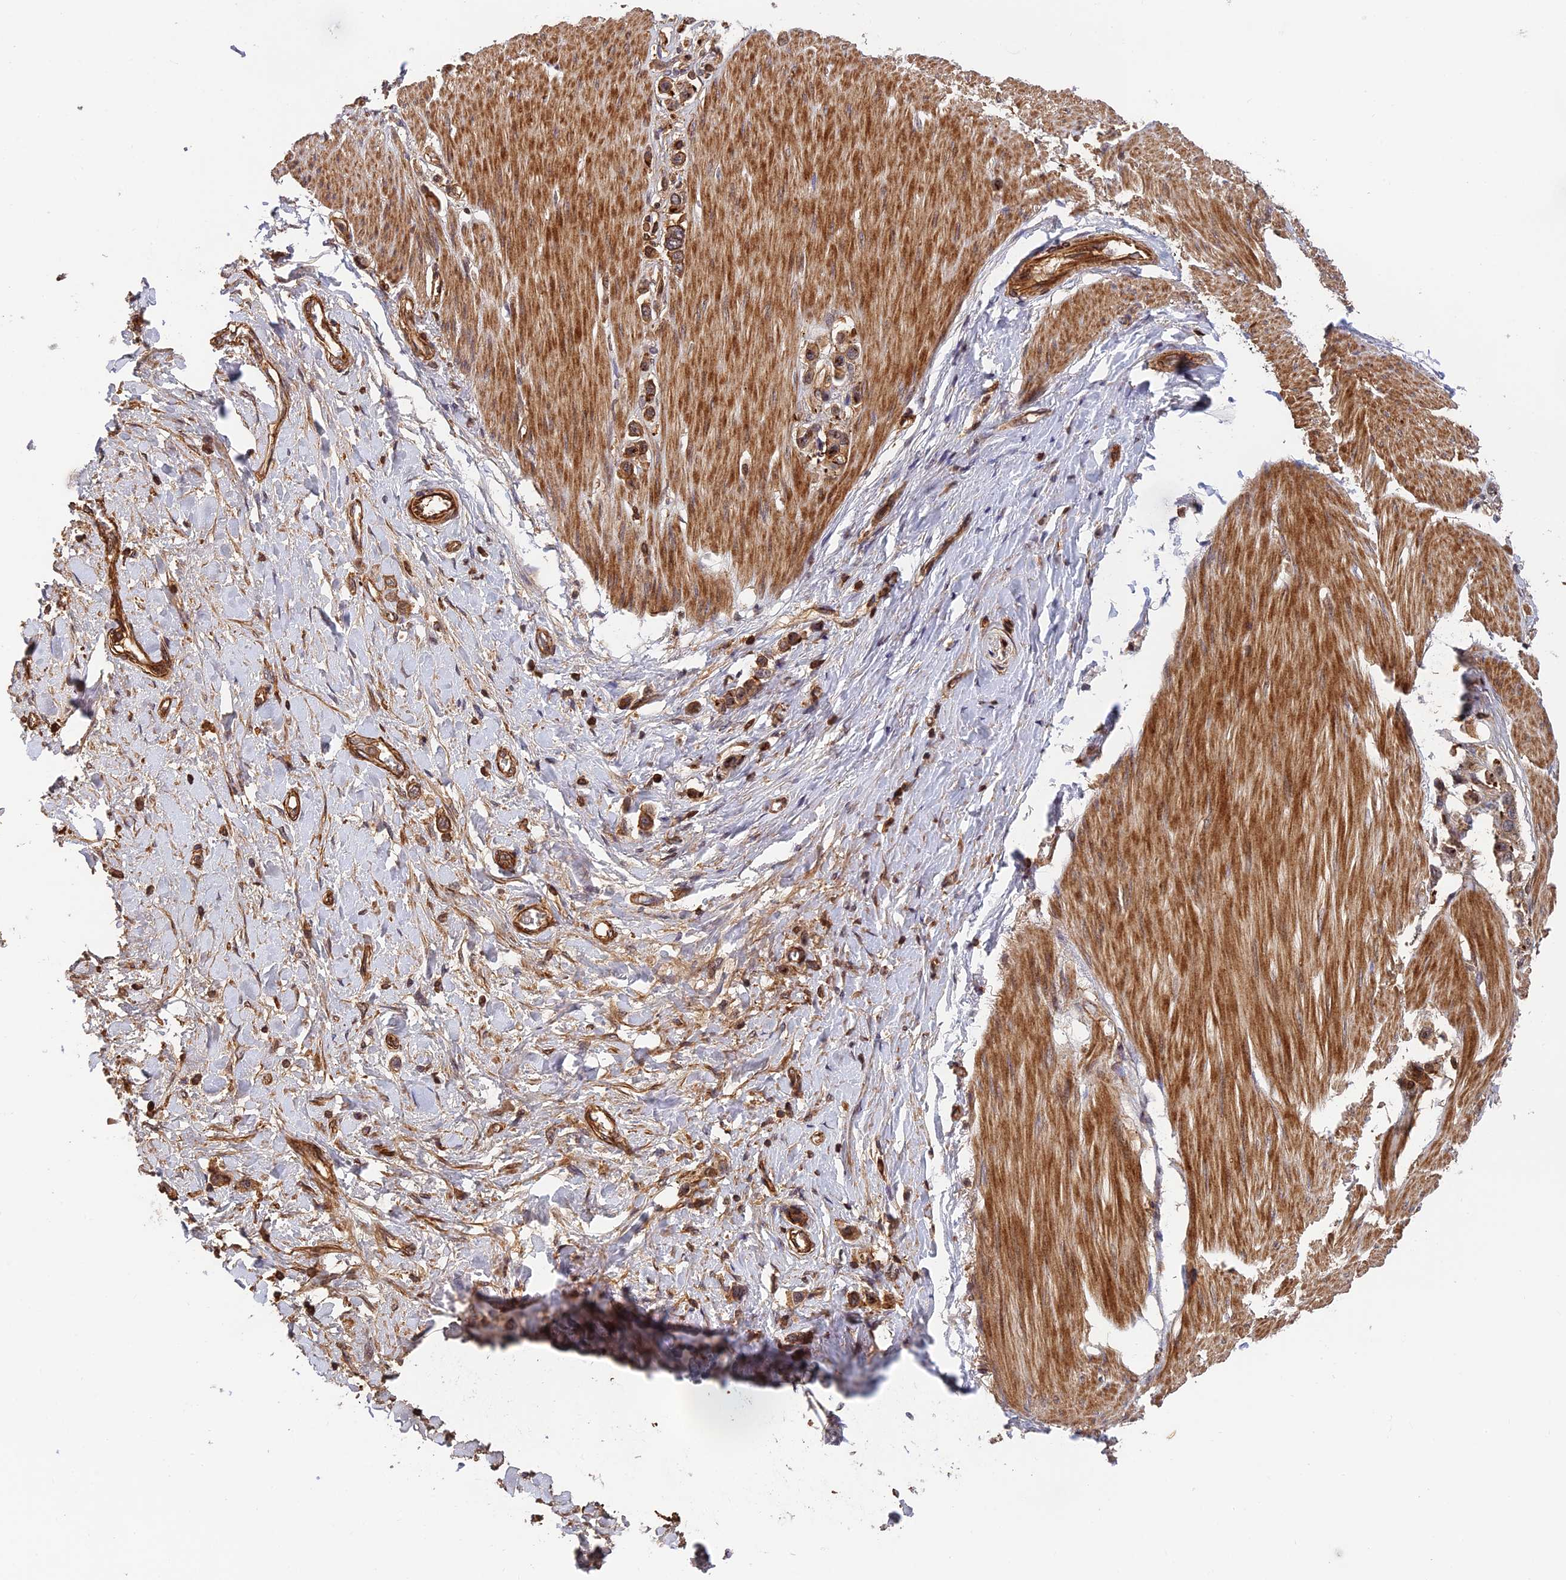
{"staining": {"intensity": "moderate", "quantity": ">75%", "location": "cytoplasmic/membranous"}, "tissue": "stomach cancer", "cell_type": "Tumor cells", "image_type": "cancer", "snomed": [{"axis": "morphology", "description": "Adenocarcinoma, NOS"}, {"axis": "topography", "description": "Stomach"}], "caption": "This micrograph reveals IHC staining of stomach cancer, with medium moderate cytoplasmic/membranous staining in approximately >75% of tumor cells.", "gene": "OSBPL1A", "patient": {"sex": "female", "age": 65}}